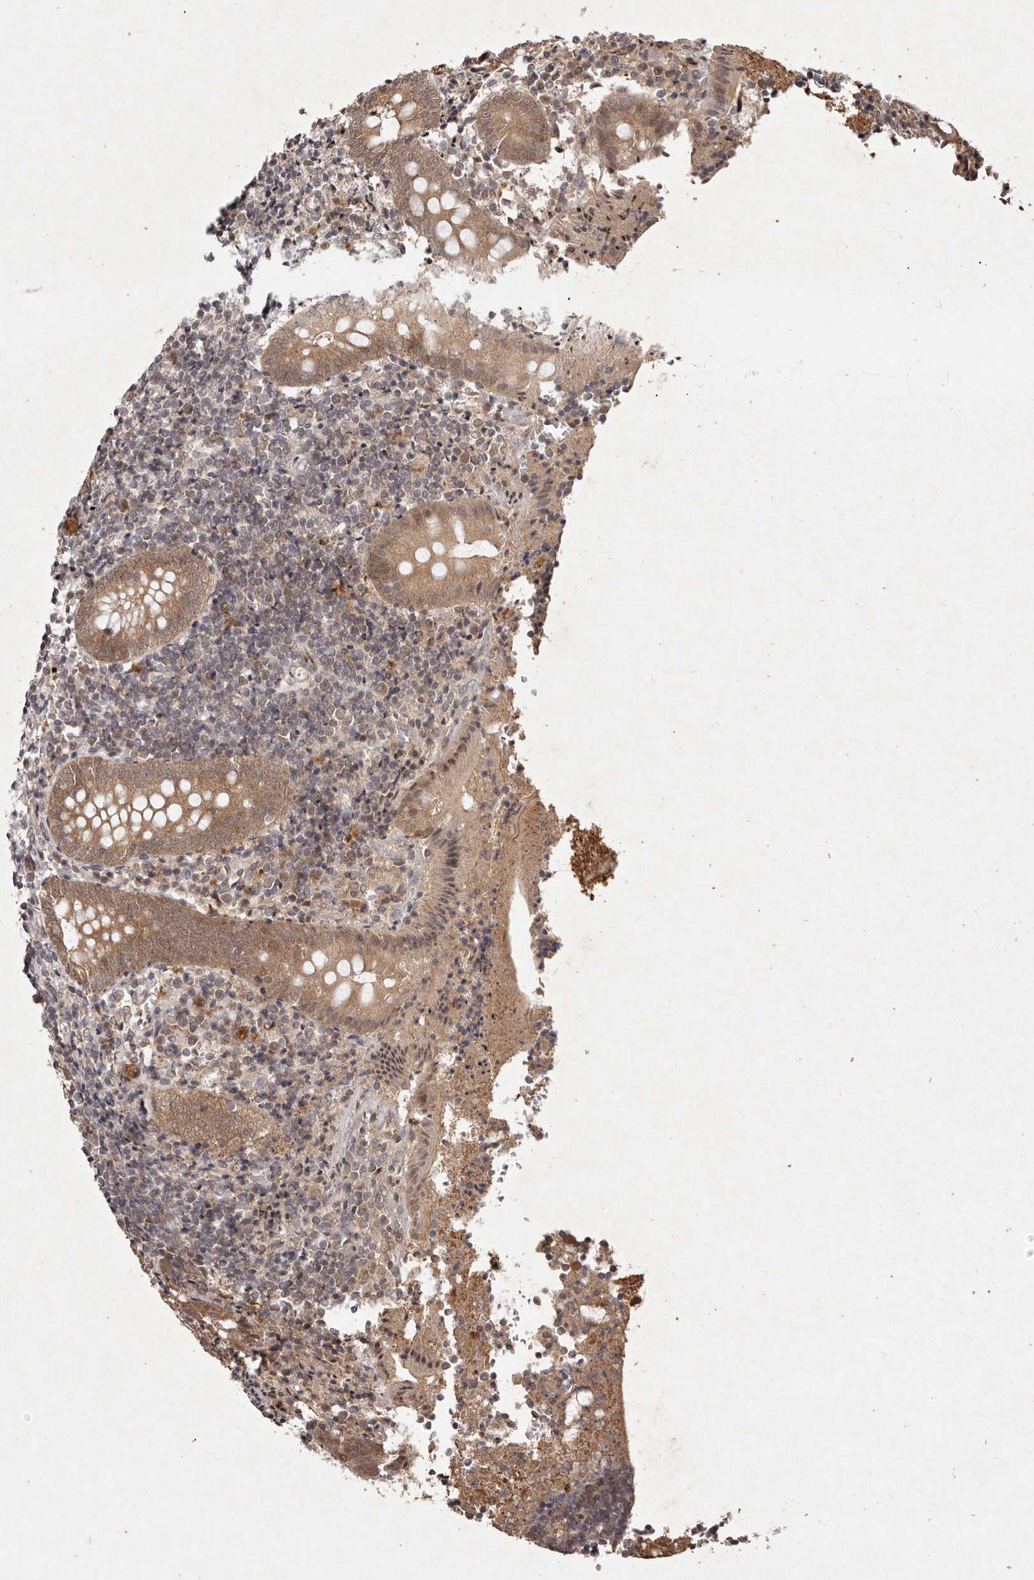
{"staining": {"intensity": "moderate", "quantity": ">75%", "location": "cytoplasmic/membranous,nuclear"}, "tissue": "appendix", "cell_type": "Glandular cells", "image_type": "normal", "snomed": [{"axis": "morphology", "description": "Normal tissue, NOS"}, {"axis": "topography", "description": "Appendix"}], "caption": "Immunohistochemical staining of benign human appendix shows medium levels of moderate cytoplasmic/membranous,nuclear staining in approximately >75% of glandular cells.", "gene": "BUD31", "patient": {"sex": "female", "age": 17}}